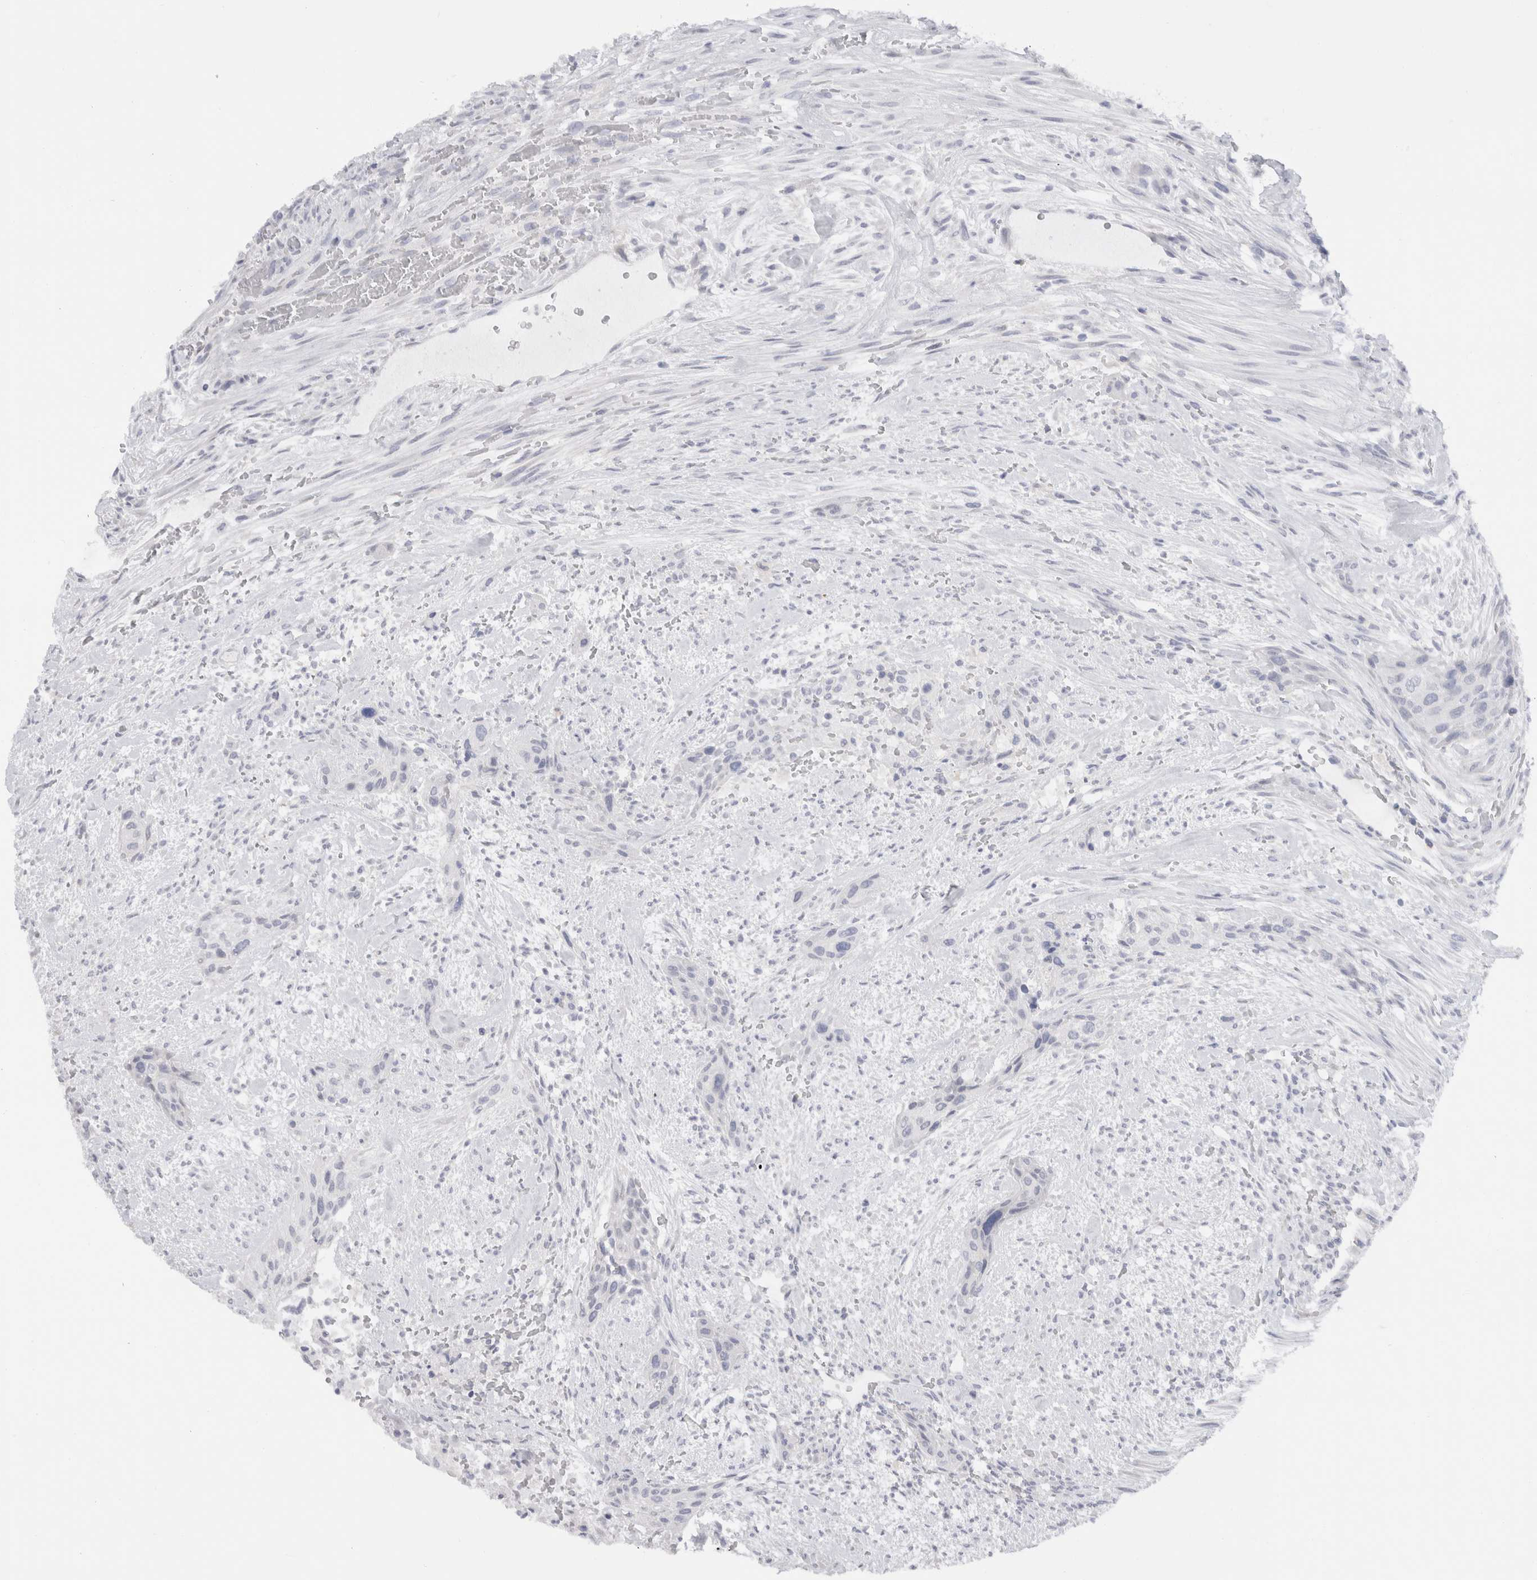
{"staining": {"intensity": "negative", "quantity": "none", "location": "none"}, "tissue": "urothelial cancer", "cell_type": "Tumor cells", "image_type": "cancer", "snomed": [{"axis": "morphology", "description": "Urothelial carcinoma, High grade"}, {"axis": "topography", "description": "Urinary bladder"}], "caption": "IHC histopathology image of neoplastic tissue: human high-grade urothelial carcinoma stained with DAB (3,3'-diaminobenzidine) exhibits no significant protein positivity in tumor cells.", "gene": "C9orf50", "patient": {"sex": "male", "age": 35}}